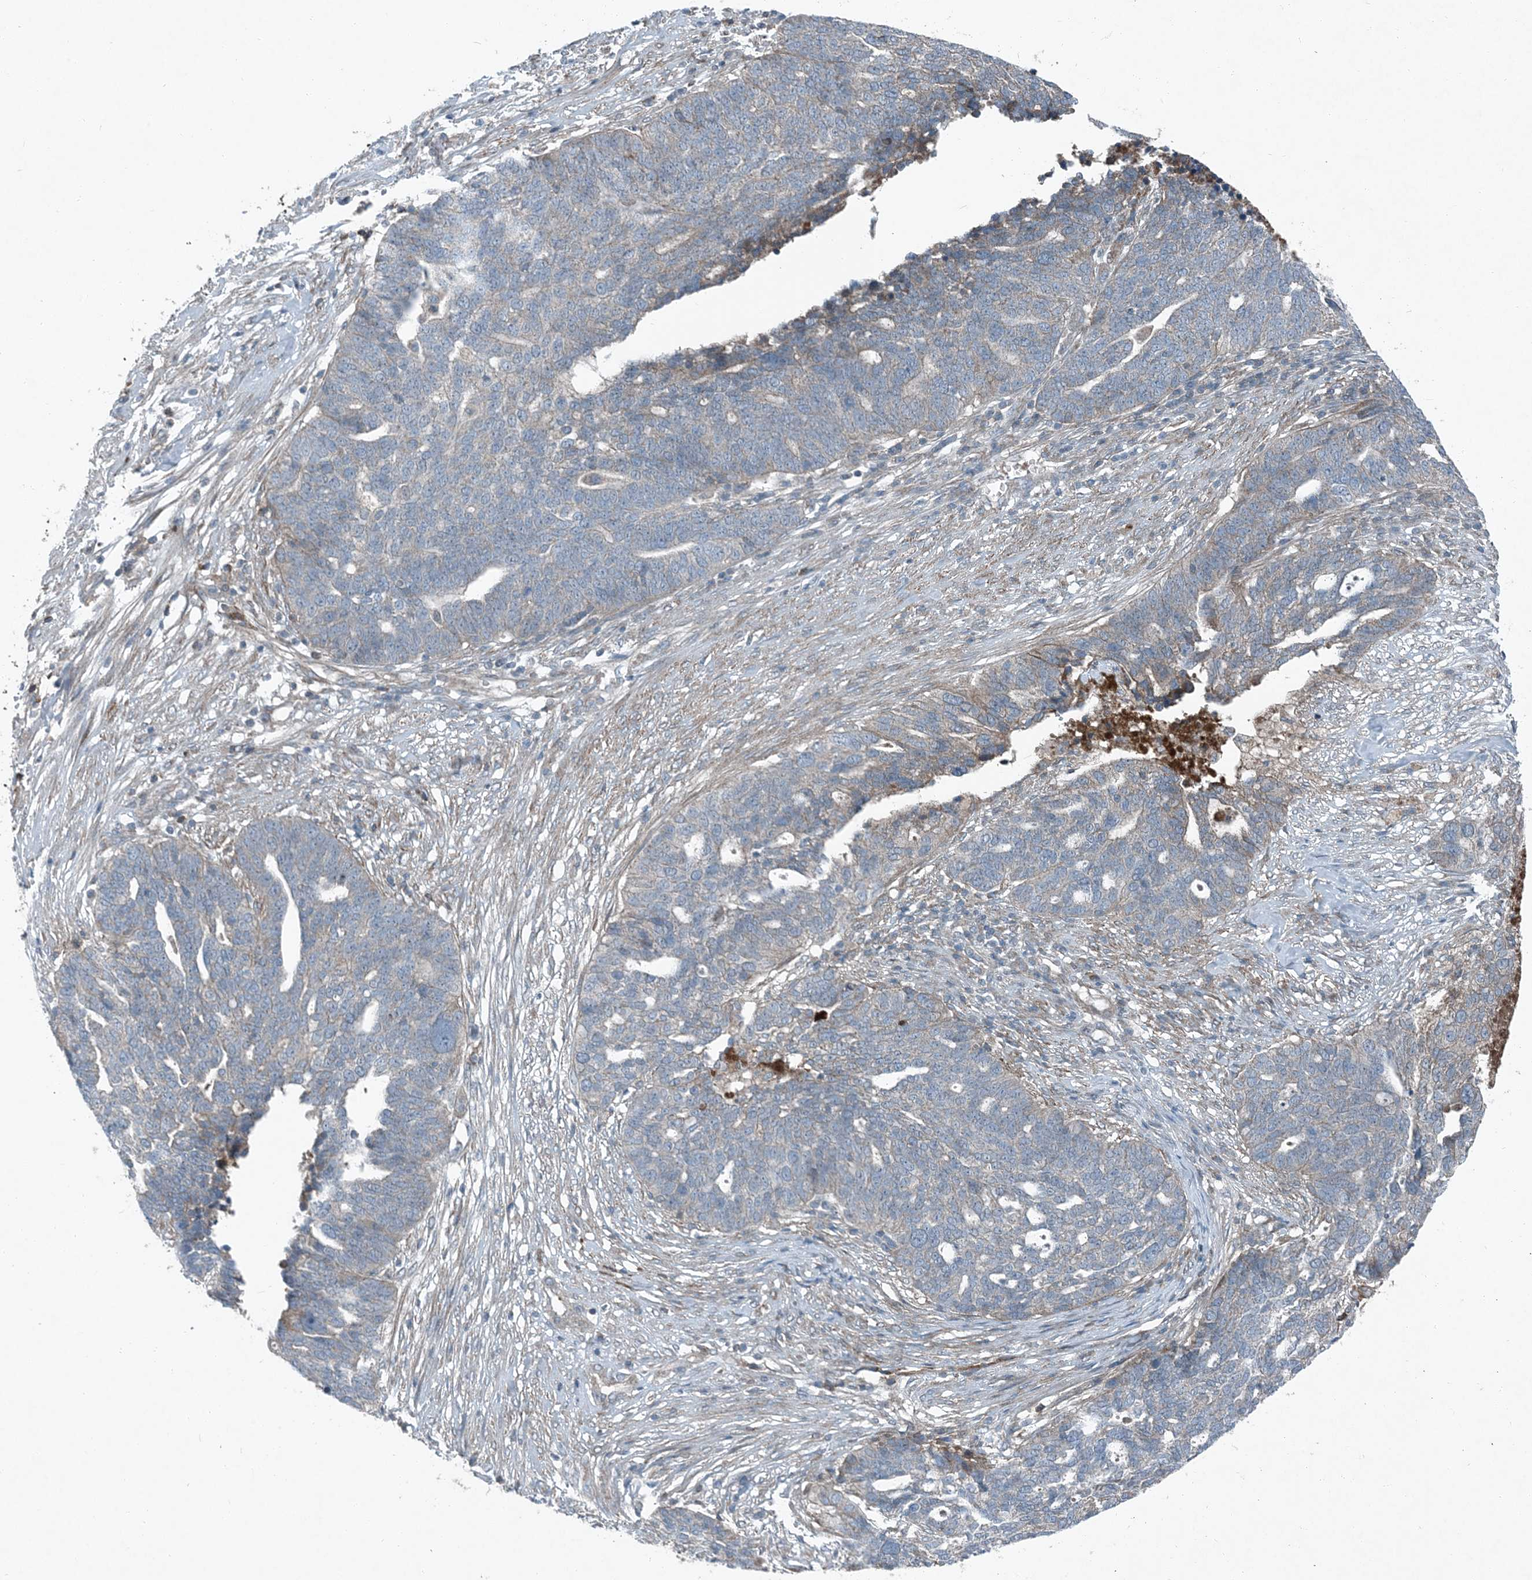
{"staining": {"intensity": "weak", "quantity": "<25%", "location": "cytoplasmic/membranous"}, "tissue": "ovarian cancer", "cell_type": "Tumor cells", "image_type": "cancer", "snomed": [{"axis": "morphology", "description": "Cystadenocarcinoma, serous, NOS"}, {"axis": "topography", "description": "Ovary"}], "caption": "IHC histopathology image of neoplastic tissue: serous cystadenocarcinoma (ovarian) stained with DAB reveals no significant protein expression in tumor cells.", "gene": "APOM", "patient": {"sex": "female", "age": 59}}